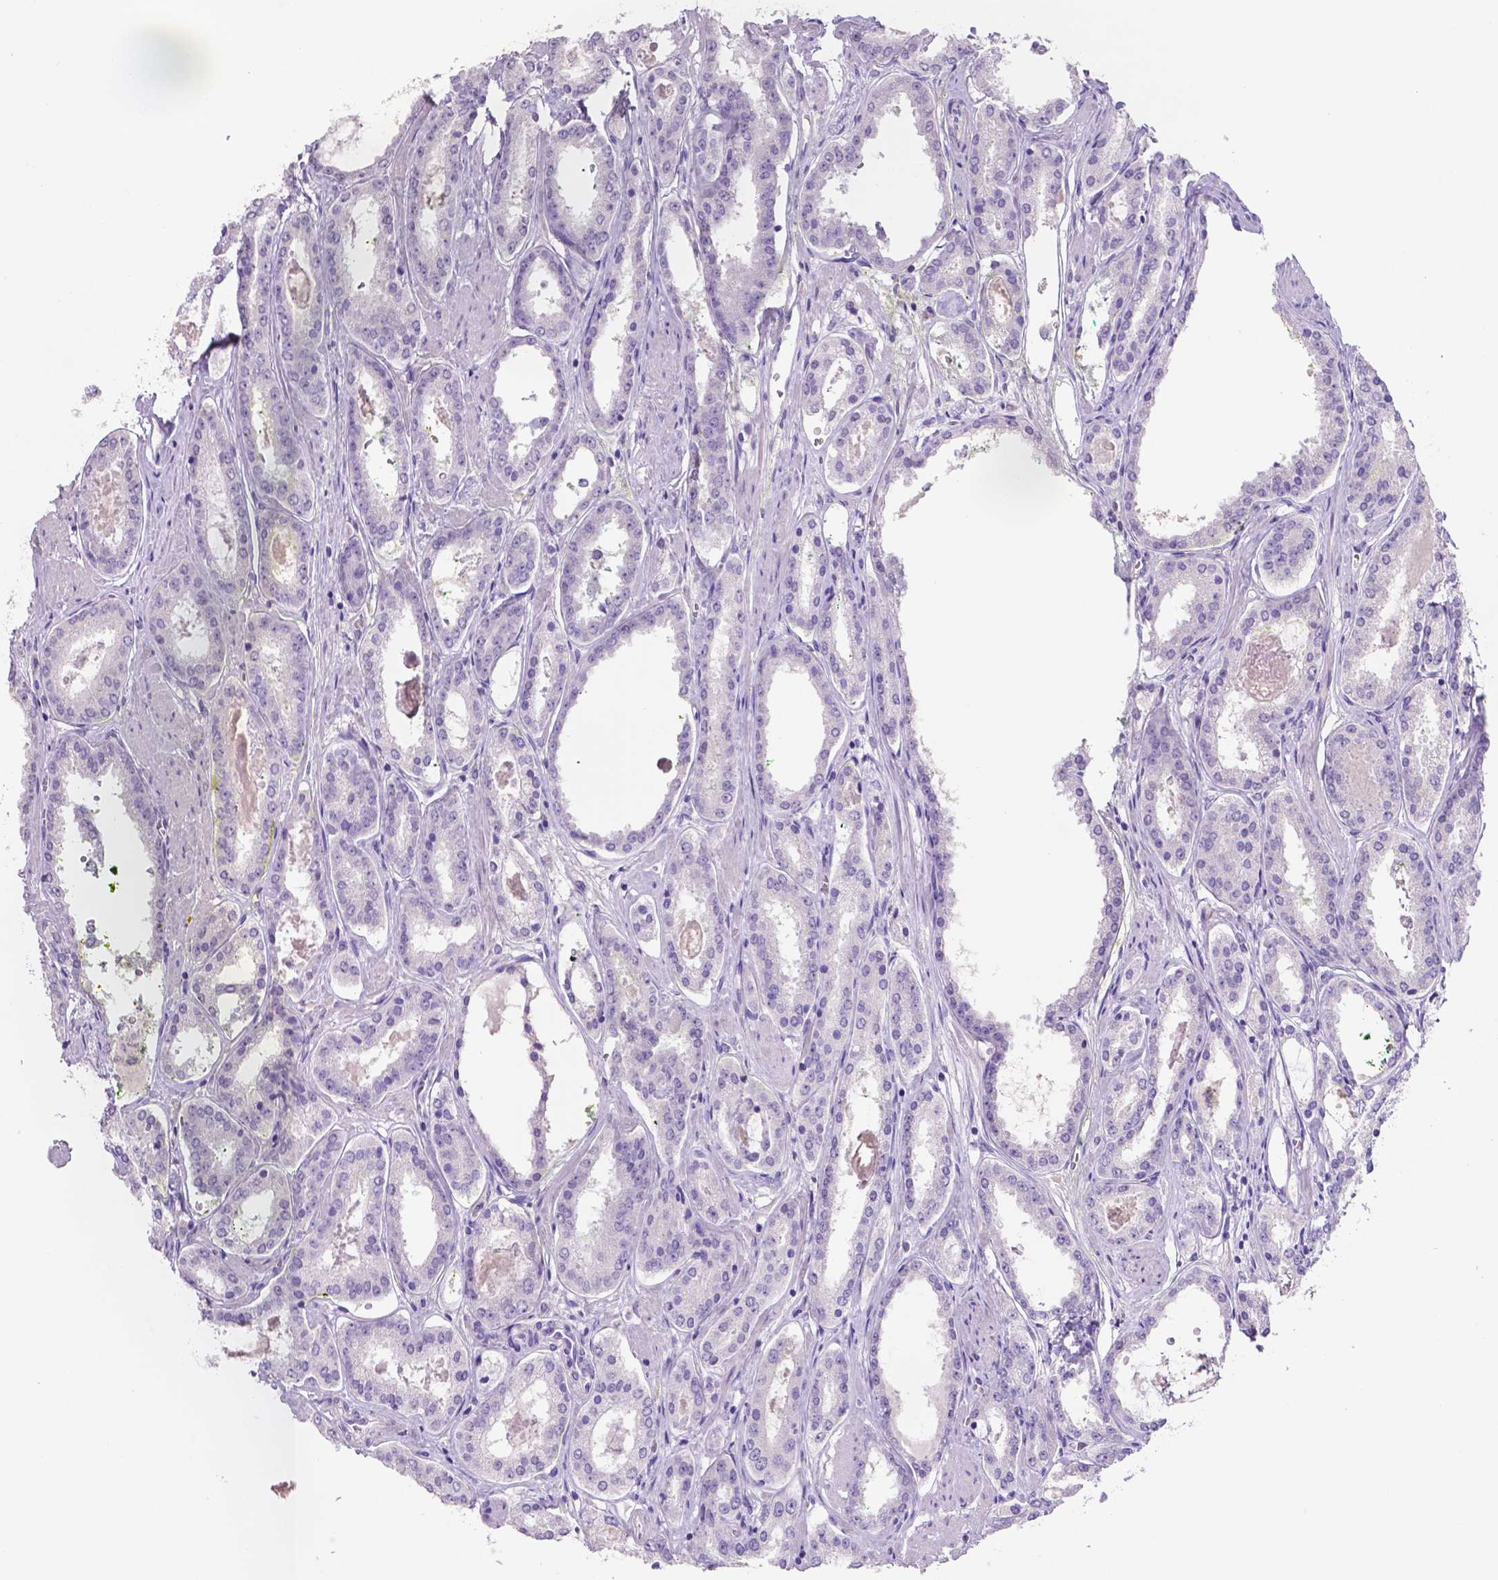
{"staining": {"intensity": "negative", "quantity": "none", "location": "none"}, "tissue": "prostate cancer", "cell_type": "Tumor cells", "image_type": "cancer", "snomed": [{"axis": "morphology", "description": "Adenocarcinoma, High grade"}, {"axis": "topography", "description": "Prostate"}], "caption": "Tumor cells are negative for brown protein staining in prostate high-grade adenocarcinoma.", "gene": "SLC22A2", "patient": {"sex": "male", "age": 63}}